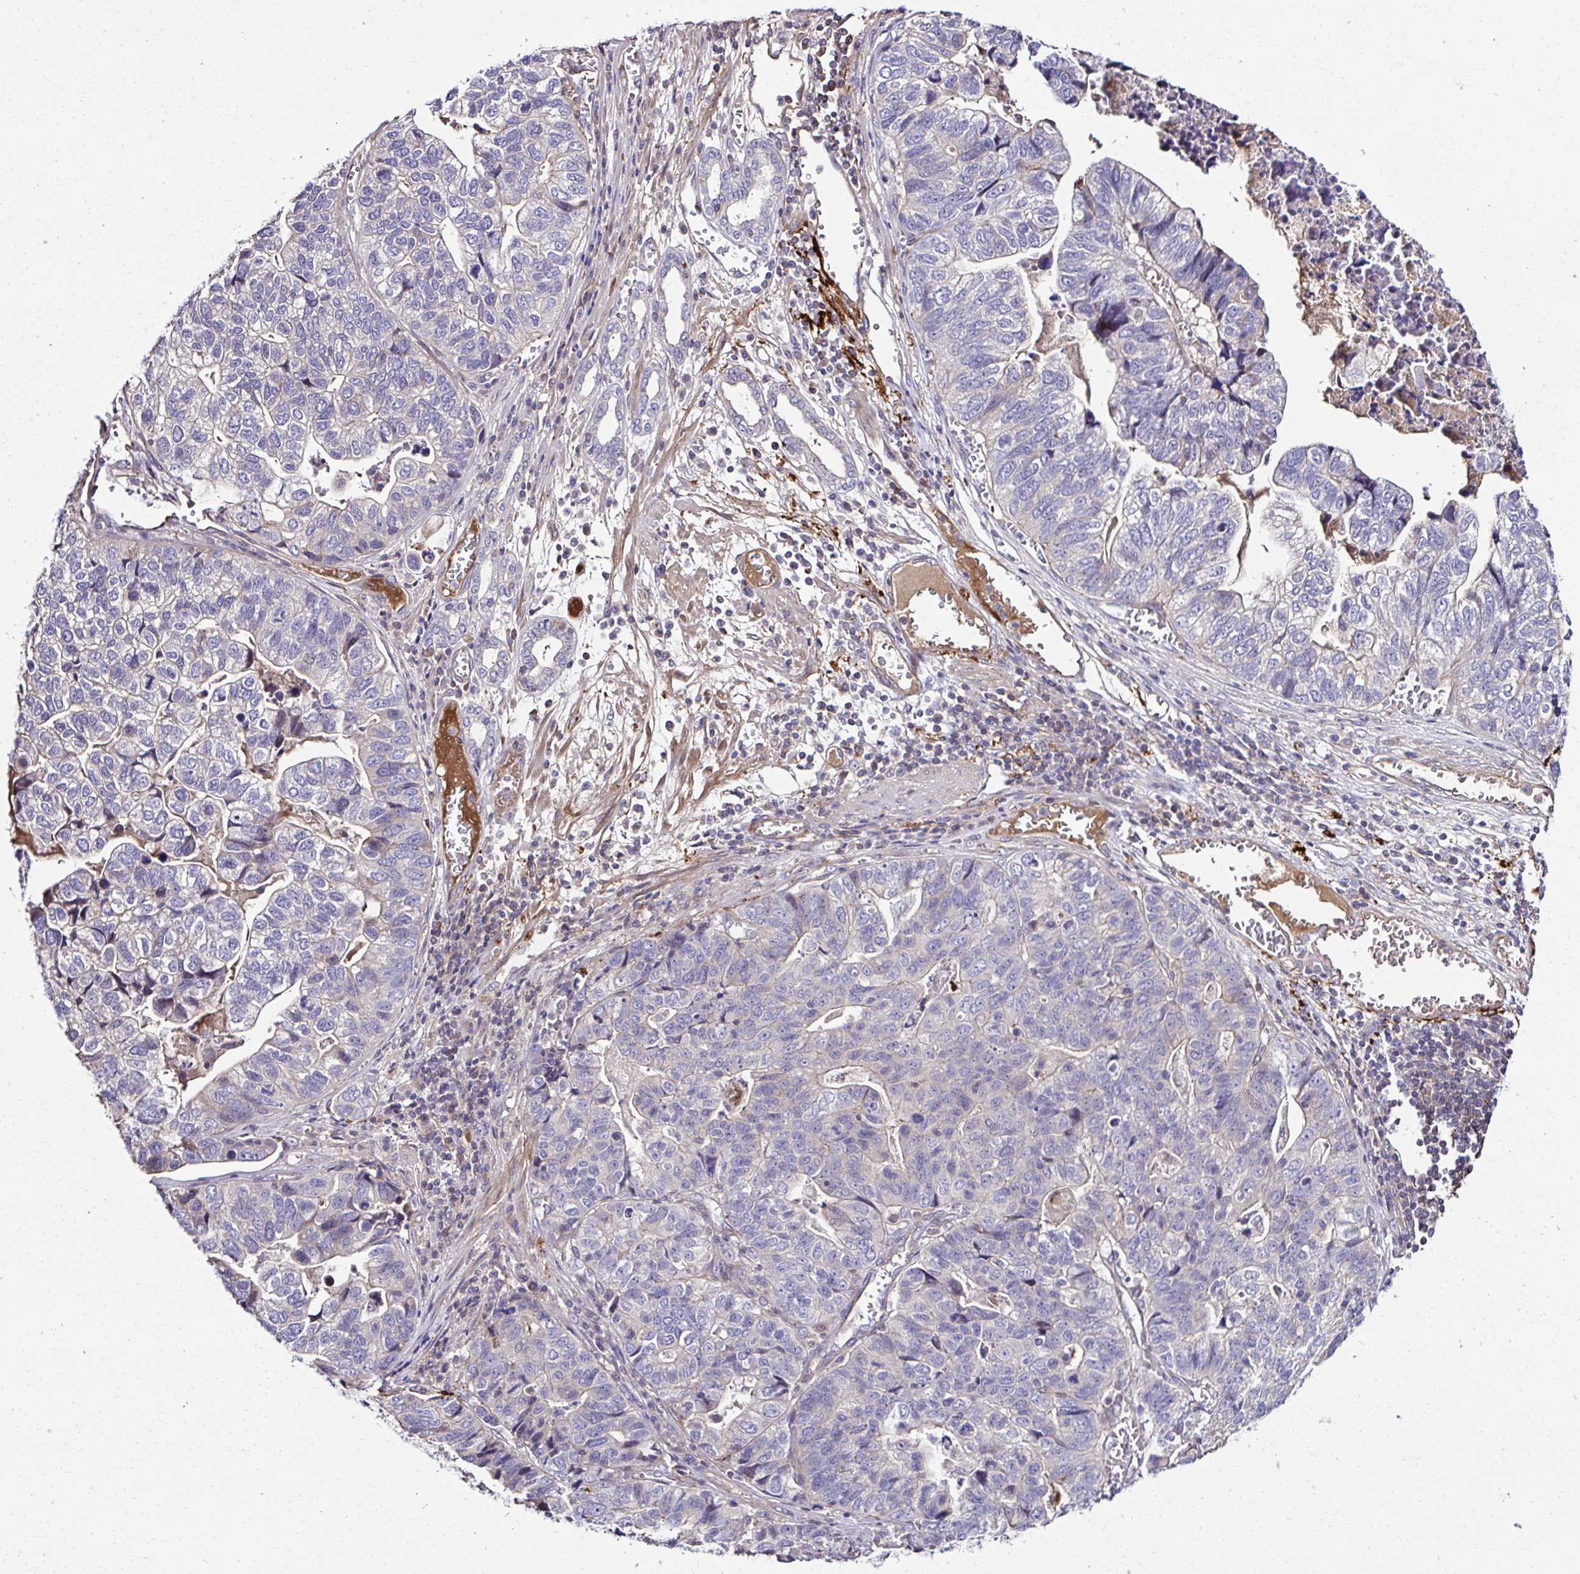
{"staining": {"intensity": "negative", "quantity": "none", "location": "none"}, "tissue": "stomach cancer", "cell_type": "Tumor cells", "image_type": "cancer", "snomed": [{"axis": "morphology", "description": "Adenocarcinoma, NOS"}, {"axis": "topography", "description": "Stomach, upper"}], "caption": "This photomicrograph is of stomach cancer stained with immunohistochemistry (IHC) to label a protein in brown with the nuclei are counter-stained blue. There is no staining in tumor cells.", "gene": "CCDC85C", "patient": {"sex": "female", "age": 67}}